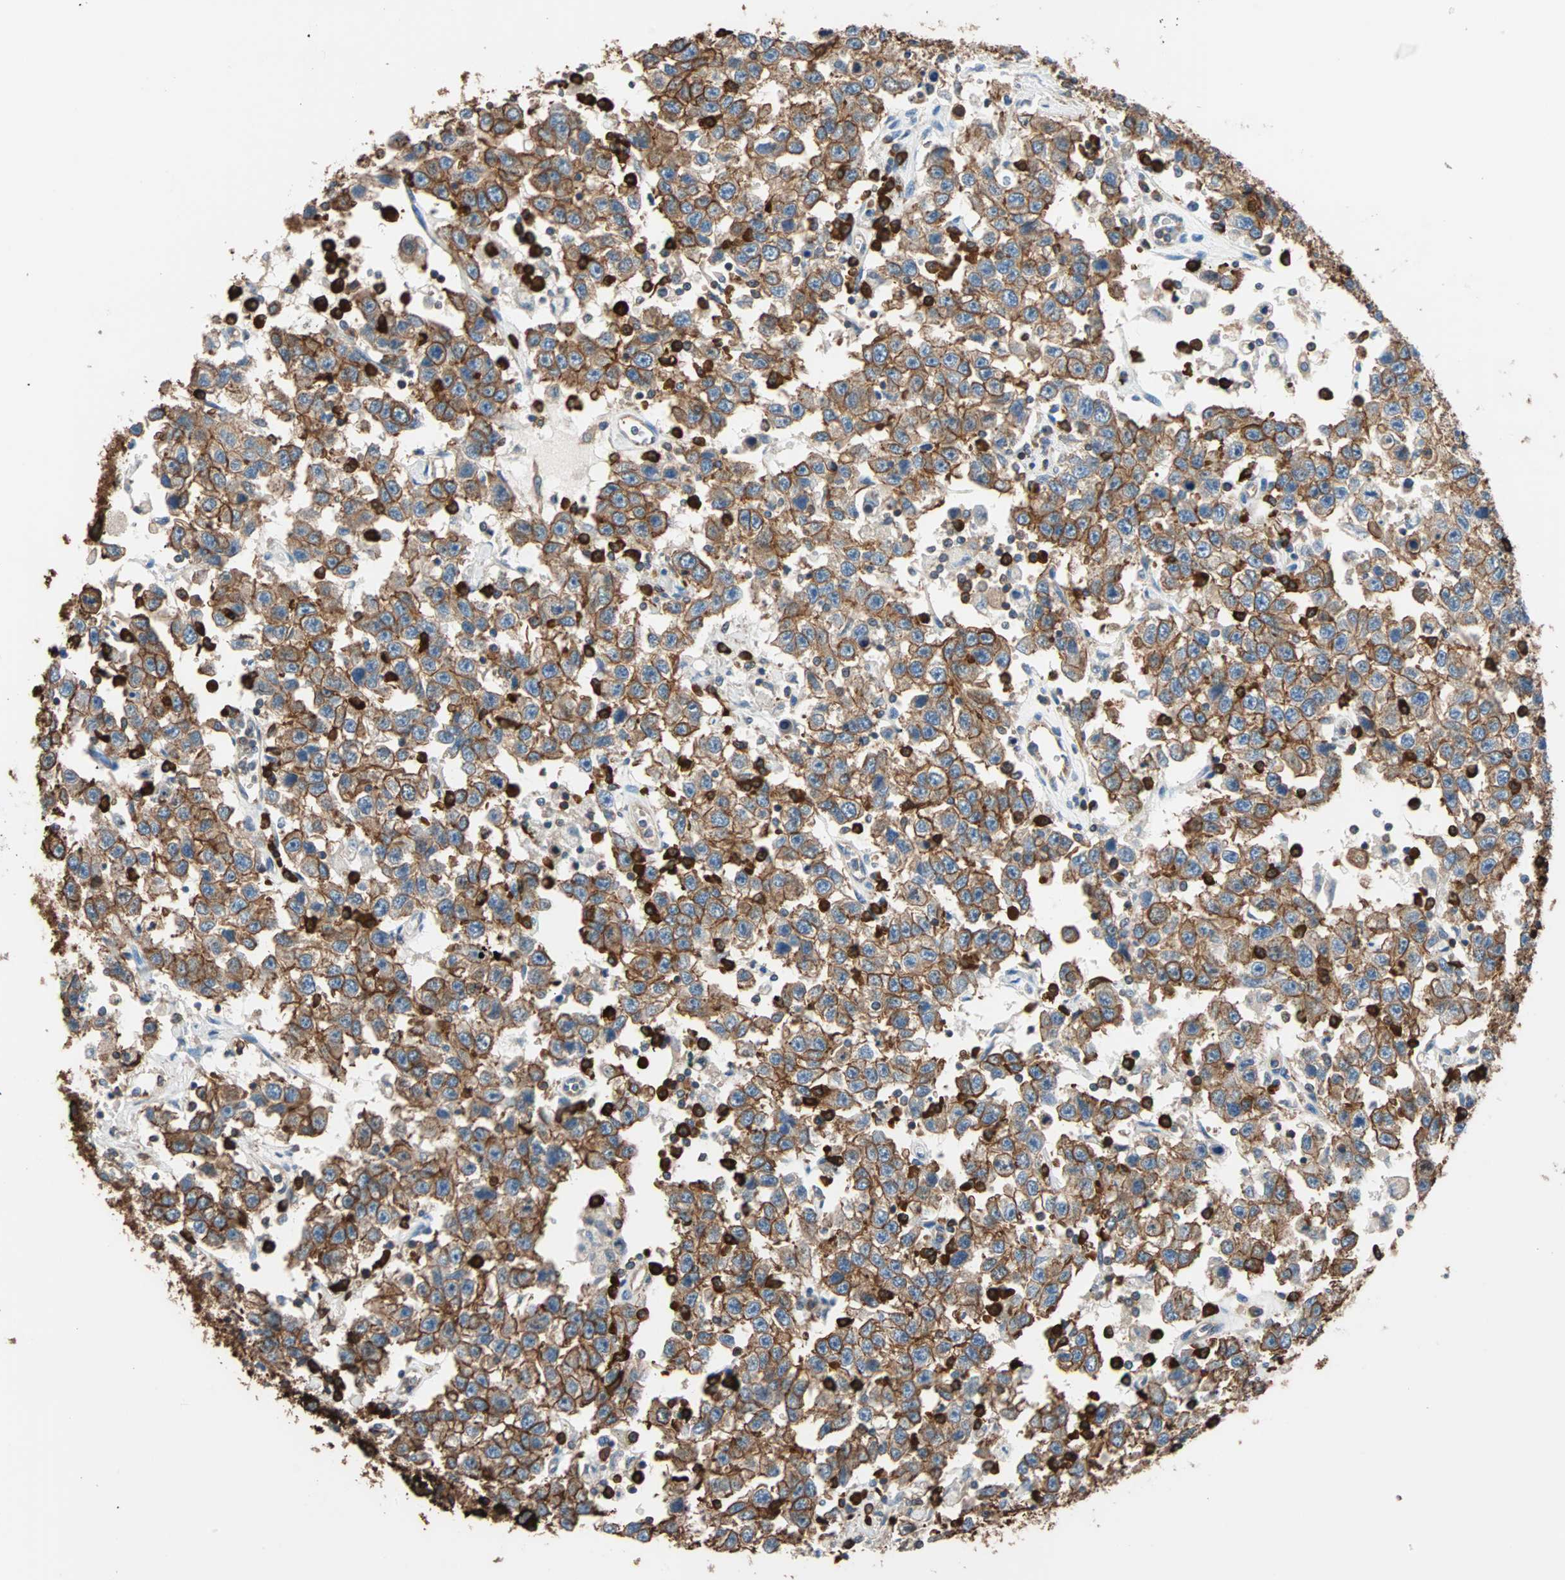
{"staining": {"intensity": "strong", "quantity": ">75%", "location": "cytoplasmic/membranous"}, "tissue": "testis cancer", "cell_type": "Tumor cells", "image_type": "cancer", "snomed": [{"axis": "morphology", "description": "Seminoma, NOS"}, {"axis": "topography", "description": "Testis"}], "caption": "Testis cancer stained for a protein (brown) shows strong cytoplasmic/membranous positive positivity in approximately >75% of tumor cells.", "gene": "EEF2", "patient": {"sex": "male", "age": 41}}